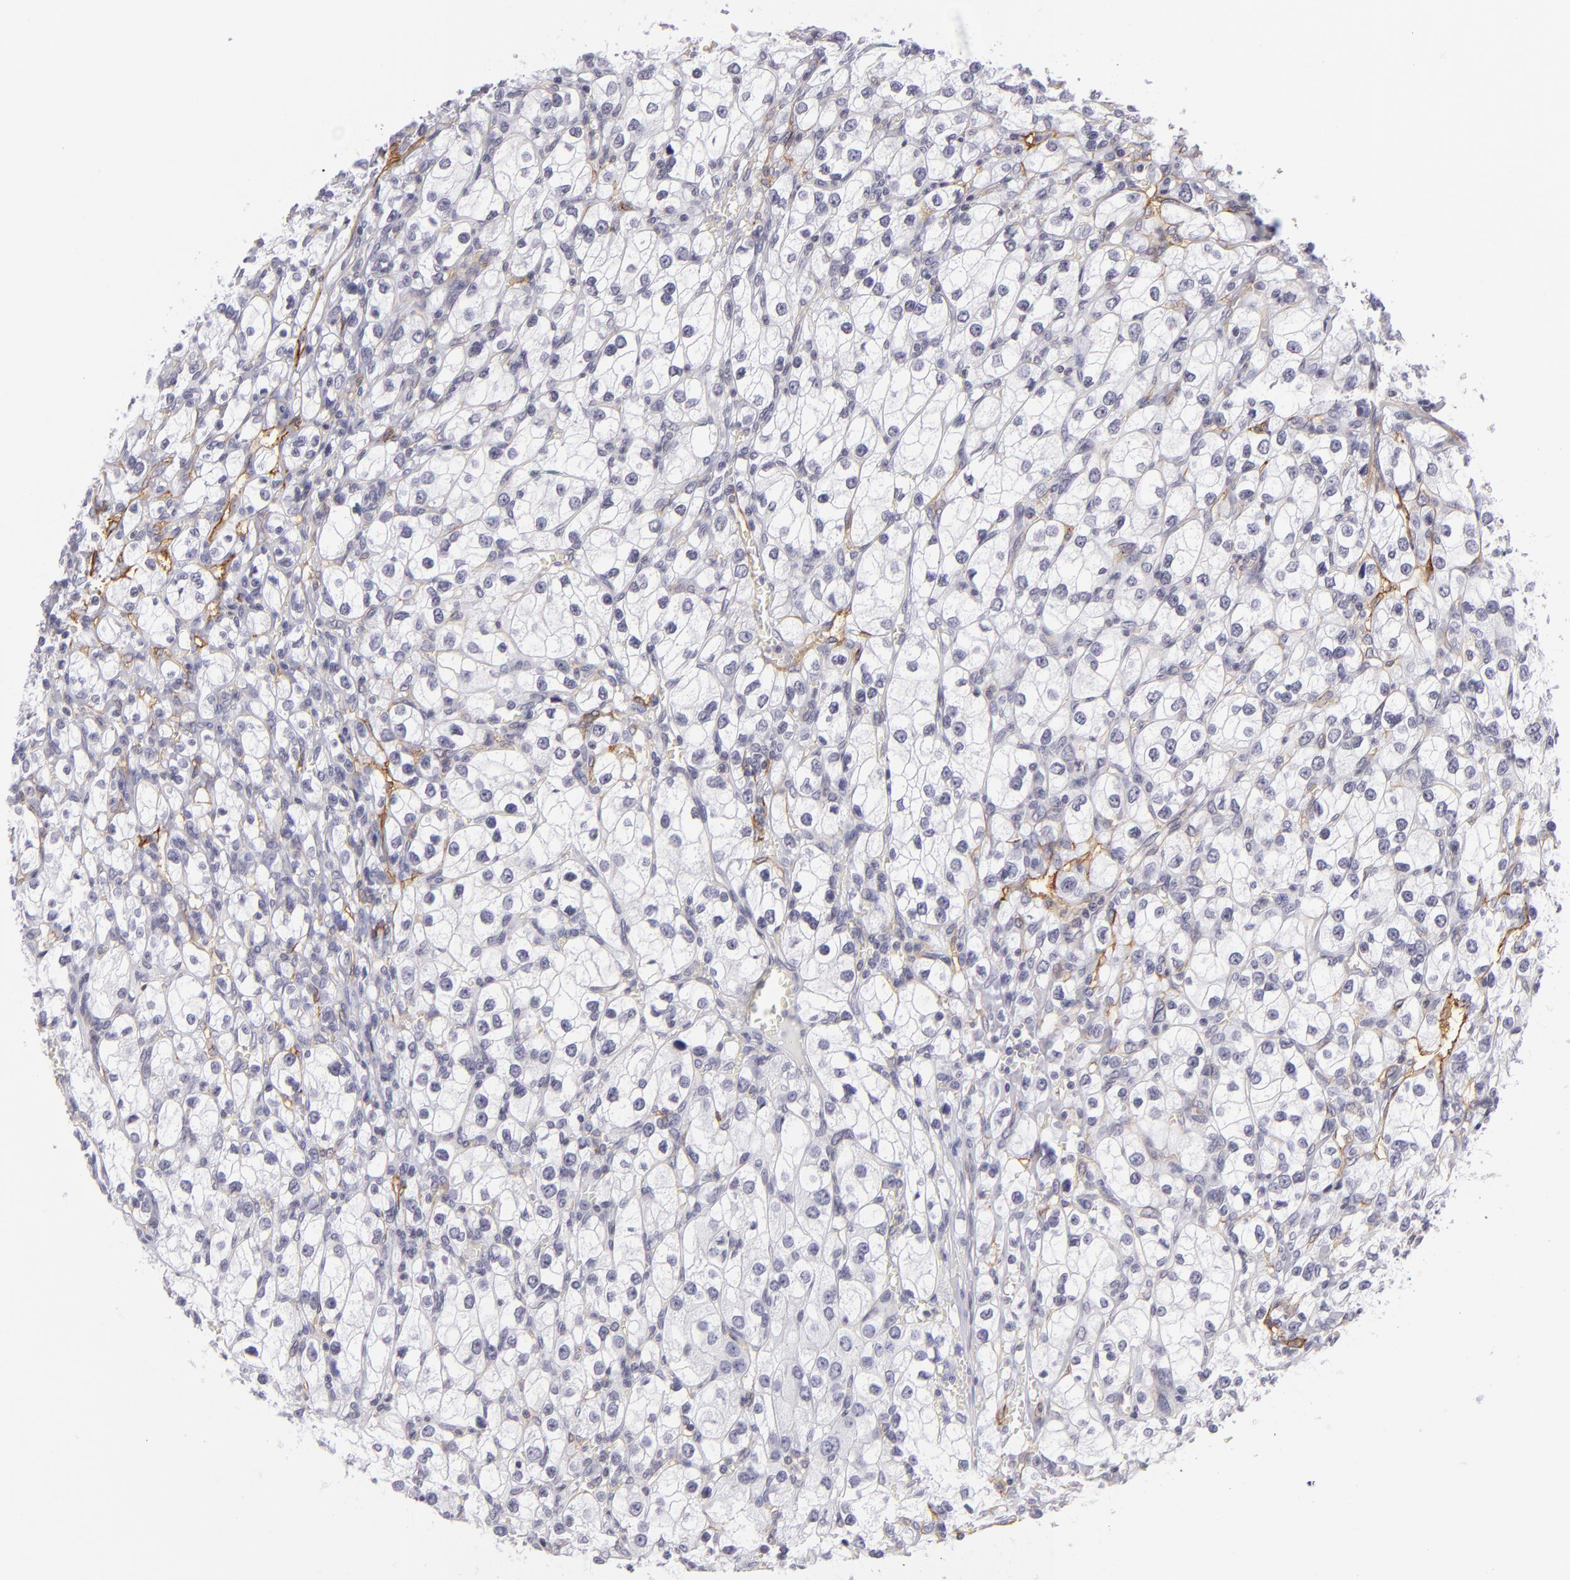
{"staining": {"intensity": "negative", "quantity": "none", "location": "none"}, "tissue": "renal cancer", "cell_type": "Tumor cells", "image_type": "cancer", "snomed": [{"axis": "morphology", "description": "Adenocarcinoma, NOS"}, {"axis": "topography", "description": "Kidney"}], "caption": "High magnification brightfield microscopy of renal cancer stained with DAB (brown) and counterstained with hematoxylin (blue): tumor cells show no significant expression.", "gene": "THBD", "patient": {"sex": "female", "age": 62}}